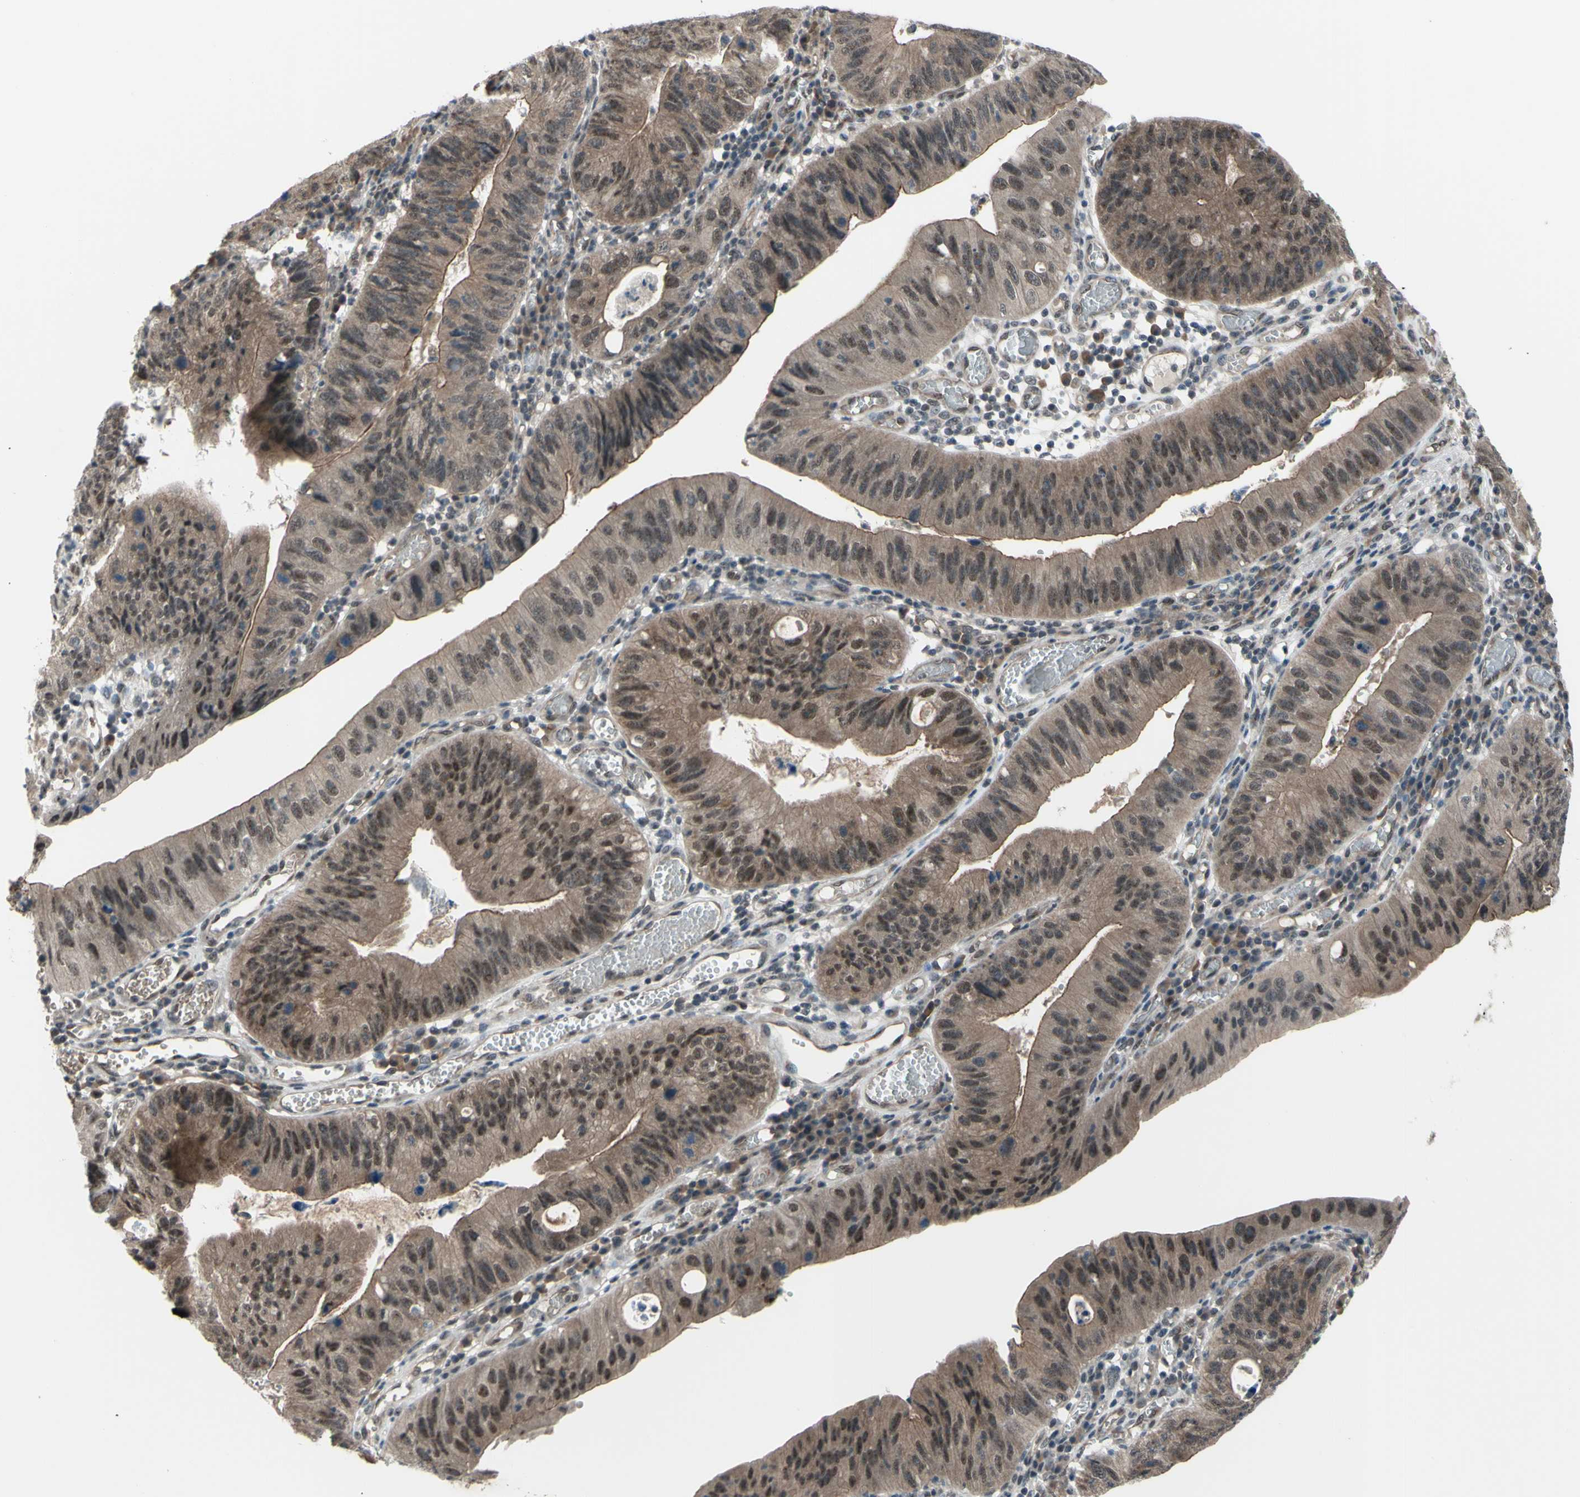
{"staining": {"intensity": "moderate", "quantity": "25%-75%", "location": "cytoplasmic/membranous,nuclear"}, "tissue": "stomach cancer", "cell_type": "Tumor cells", "image_type": "cancer", "snomed": [{"axis": "morphology", "description": "Adenocarcinoma, NOS"}, {"axis": "topography", "description": "Stomach"}], "caption": "DAB (3,3'-diaminobenzidine) immunohistochemical staining of stomach cancer exhibits moderate cytoplasmic/membranous and nuclear protein staining in about 25%-75% of tumor cells.", "gene": "TRDMT1", "patient": {"sex": "male", "age": 59}}